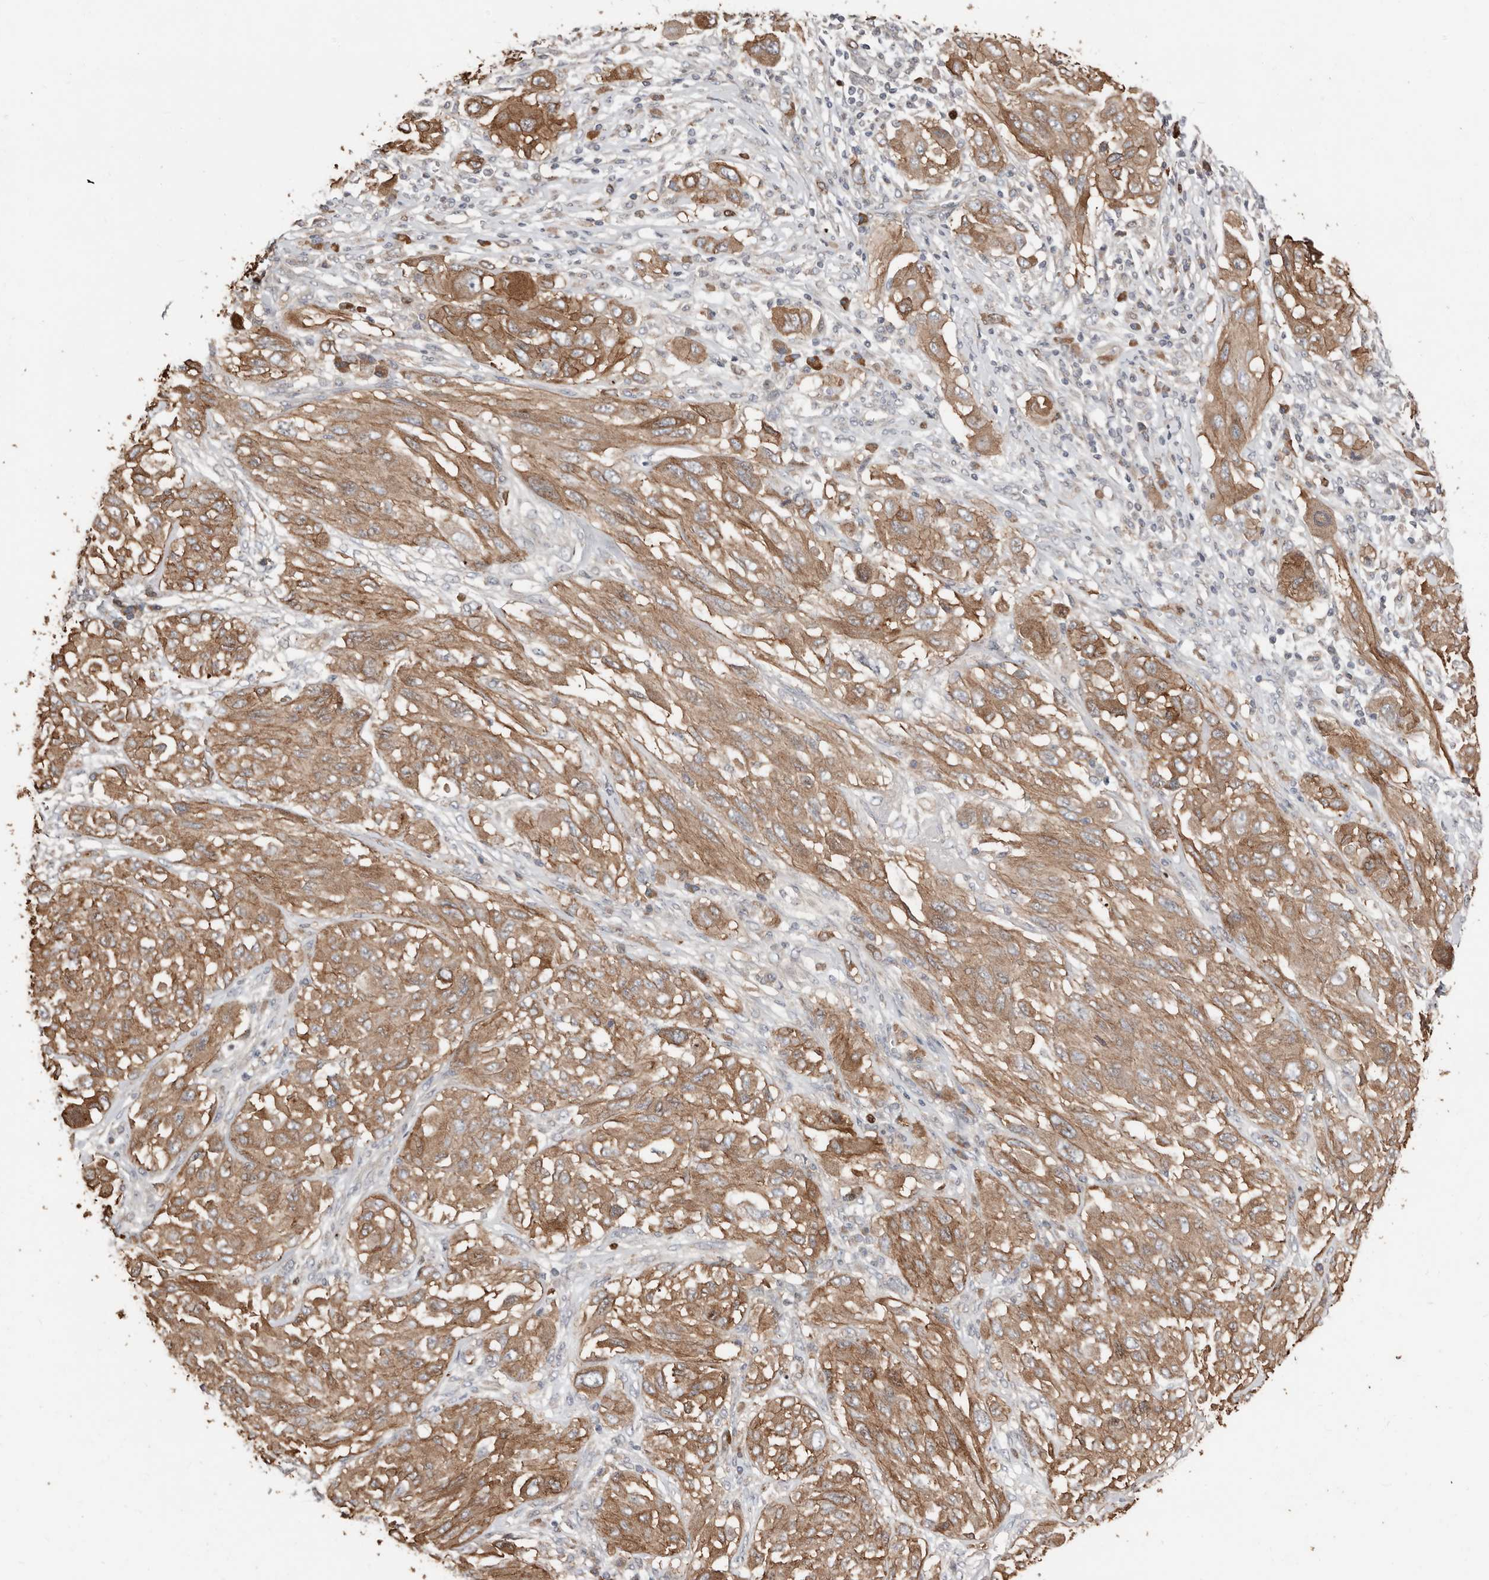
{"staining": {"intensity": "moderate", "quantity": ">75%", "location": "cytoplasmic/membranous"}, "tissue": "melanoma", "cell_type": "Tumor cells", "image_type": "cancer", "snomed": [{"axis": "morphology", "description": "Malignant melanoma, NOS"}, {"axis": "topography", "description": "Skin"}], "caption": "Immunohistochemical staining of human malignant melanoma exhibits medium levels of moderate cytoplasmic/membranous expression in approximately >75% of tumor cells.", "gene": "SMYD4", "patient": {"sex": "female", "age": 91}}